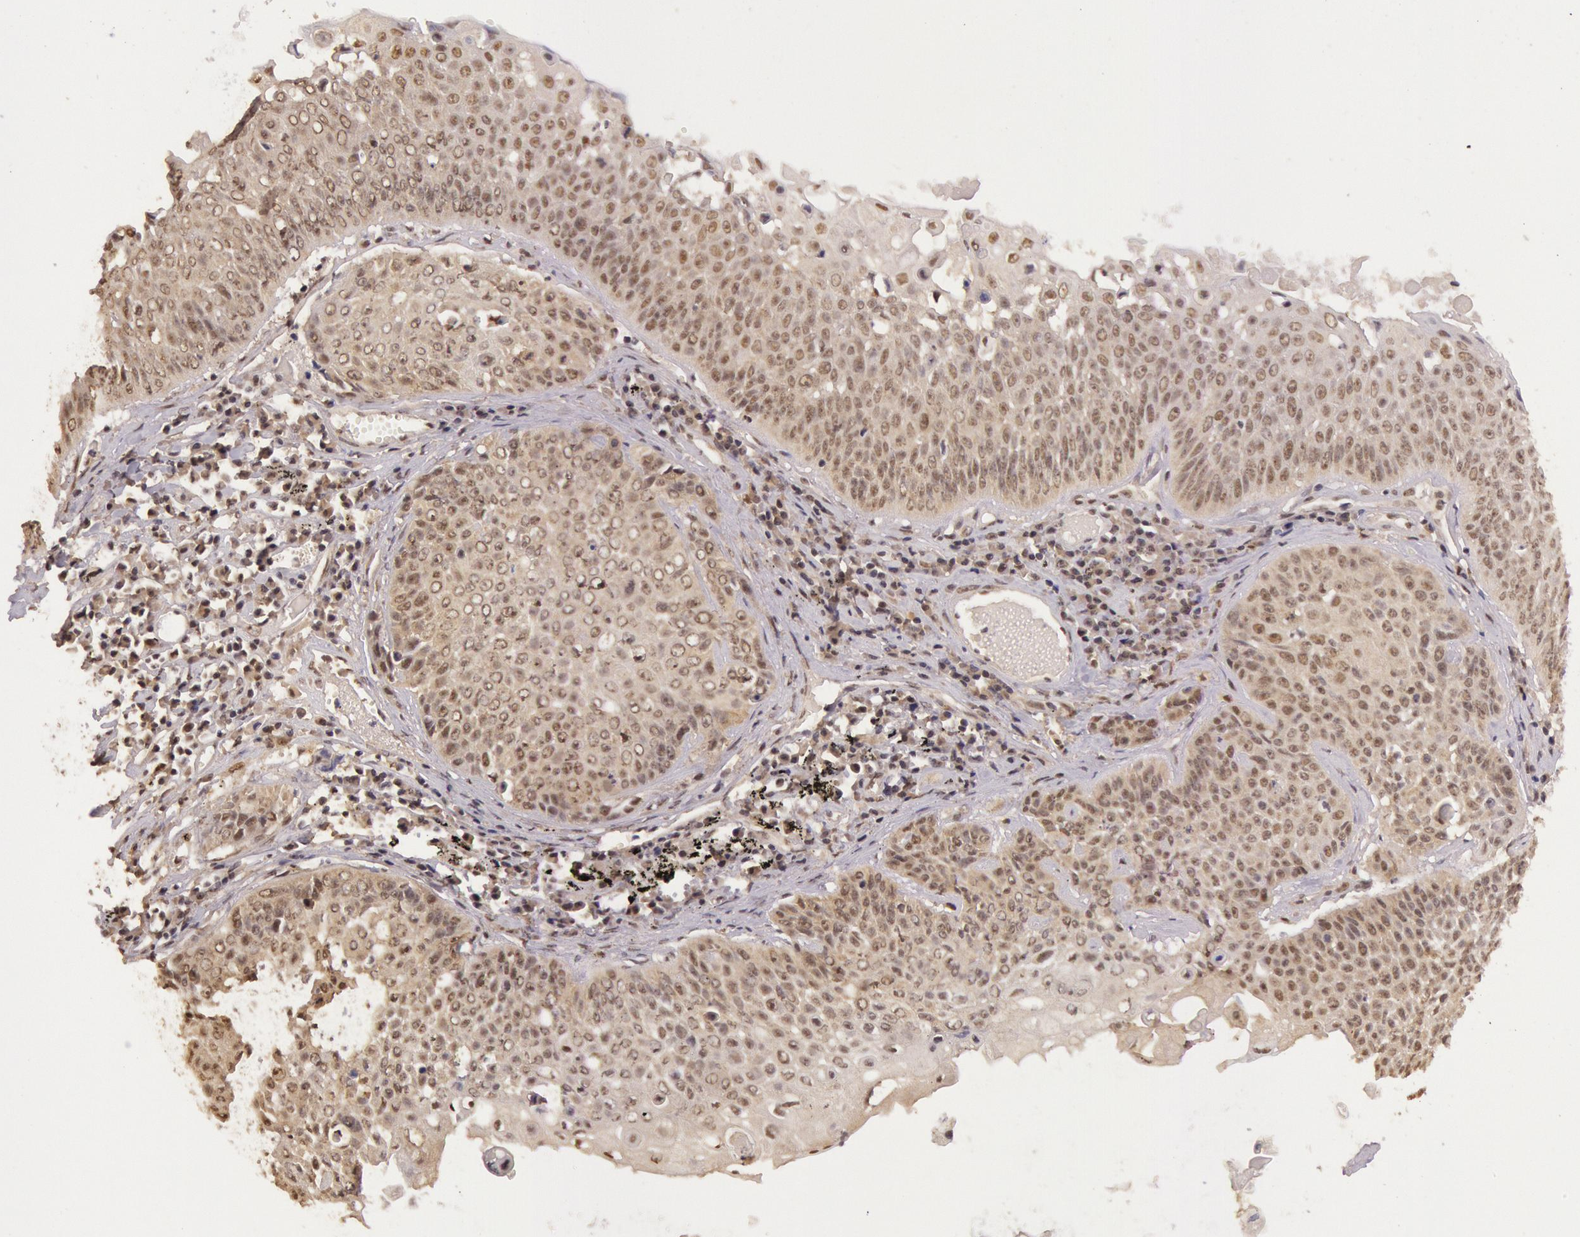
{"staining": {"intensity": "weak", "quantity": "25%-75%", "location": "cytoplasmic/membranous"}, "tissue": "lung cancer", "cell_type": "Tumor cells", "image_type": "cancer", "snomed": [{"axis": "morphology", "description": "Adenocarcinoma, NOS"}, {"axis": "topography", "description": "Lung"}], "caption": "A low amount of weak cytoplasmic/membranous positivity is seen in approximately 25%-75% of tumor cells in lung cancer tissue.", "gene": "RTL10", "patient": {"sex": "male", "age": 60}}